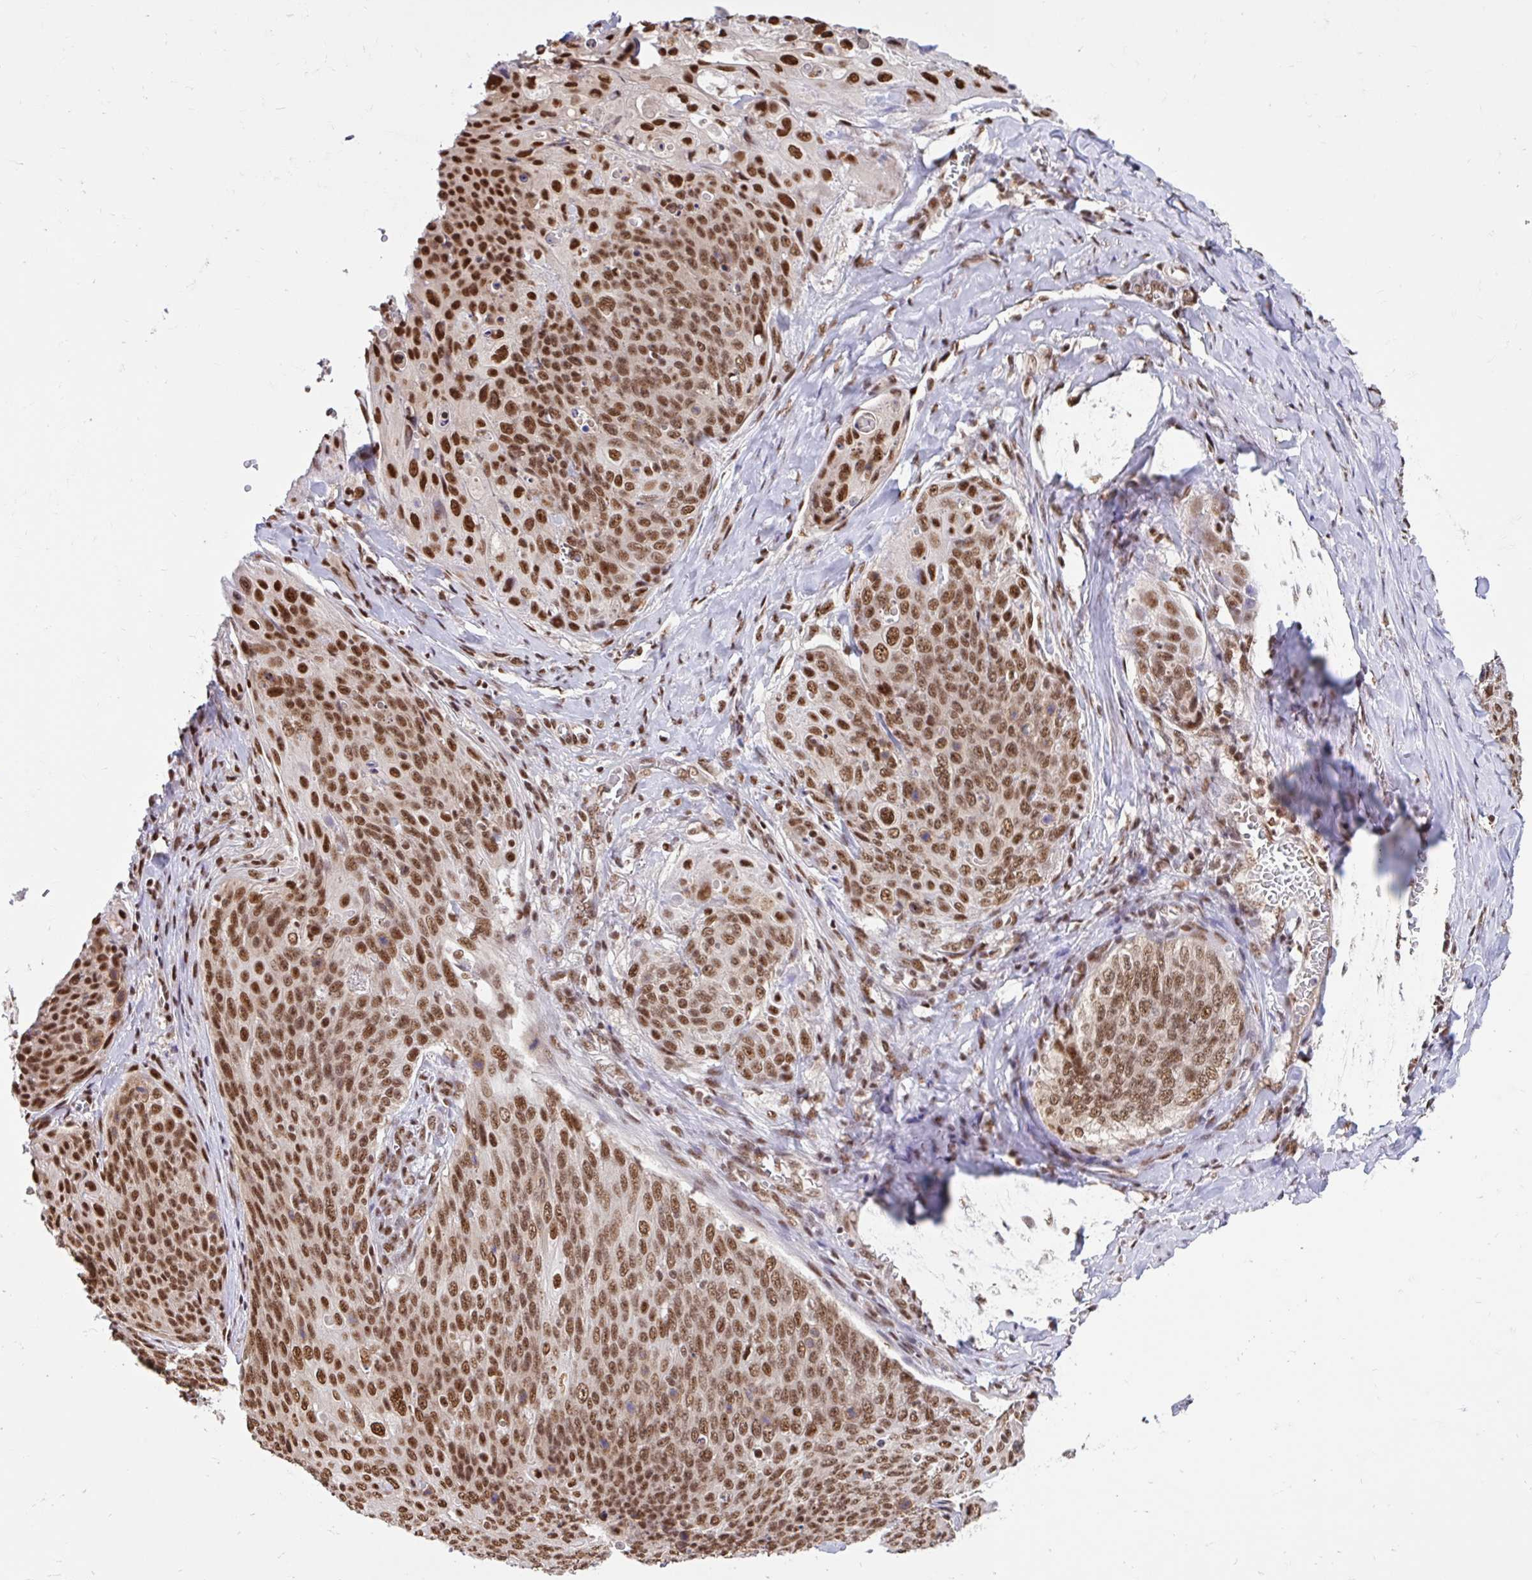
{"staining": {"intensity": "strong", "quantity": ">75%", "location": "nuclear"}, "tissue": "skin cancer", "cell_type": "Tumor cells", "image_type": "cancer", "snomed": [{"axis": "morphology", "description": "Squamous cell carcinoma, NOS"}, {"axis": "topography", "description": "Skin"}, {"axis": "topography", "description": "Vulva"}], "caption": "IHC image of human skin cancer (squamous cell carcinoma) stained for a protein (brown), which demonstrates high levels of strong nuclear staining in about >75% of tumor cells.", "gene": "ABCA9", "patient": {"sex": "female", "age": 85}}